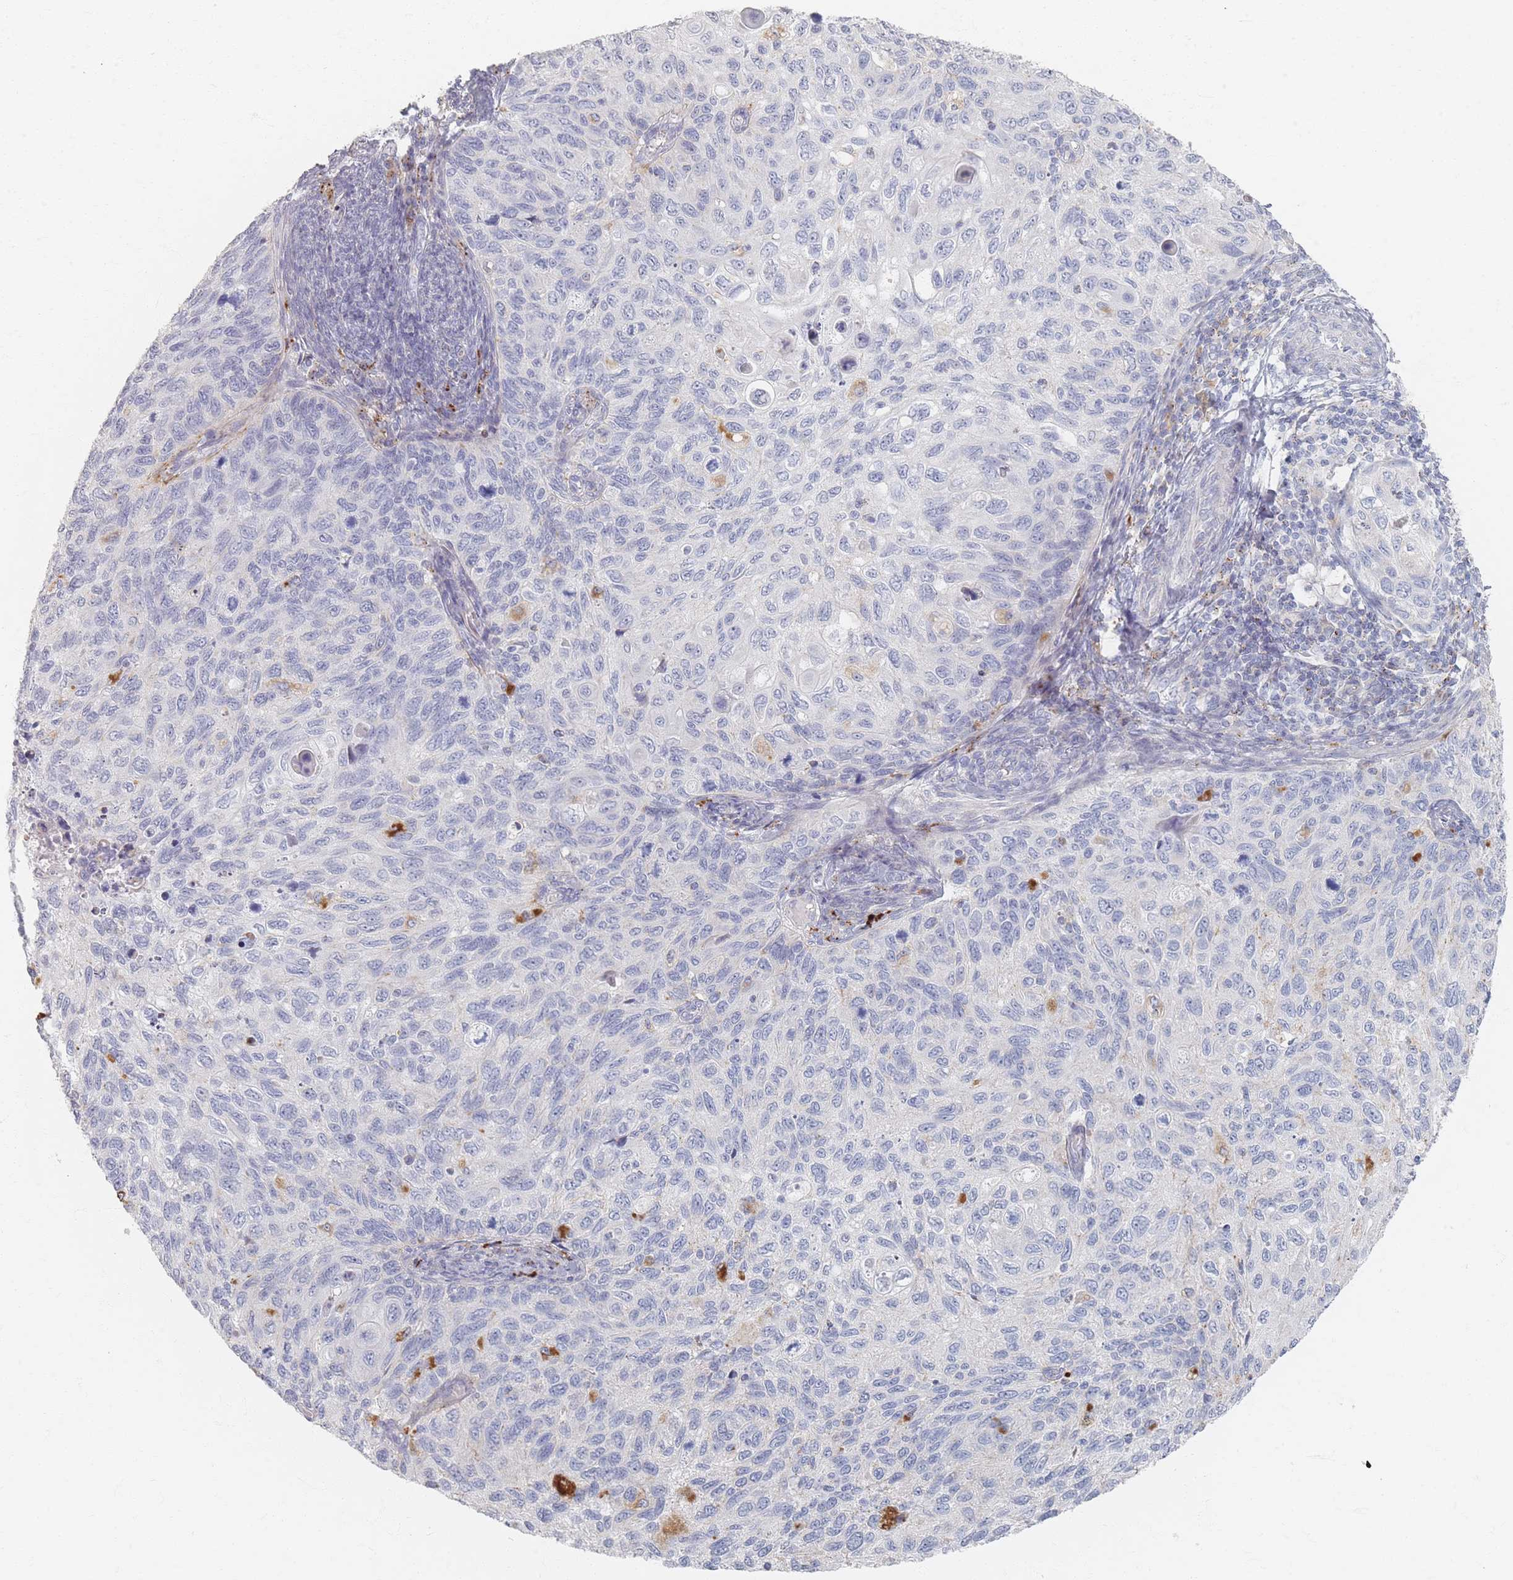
{"staining": {"intensity": "negative", "quantity": "none", "location": "none"}, "tissue": "cervical cancer", "cell_type": "Tumor cells", "image_type": "cancer", "snomed": [{"axis": "morphology", "description": "Squamous cell carcinoma, NOS"}, {"axis": "topography", "description": "Cervix"}], "caption": "Cervical cancer was stained to show a protein in brown. There is no significant staining in tumor cells.", "gene": "SLC2A11", "patient": {"sex": "female", "age": 70}}